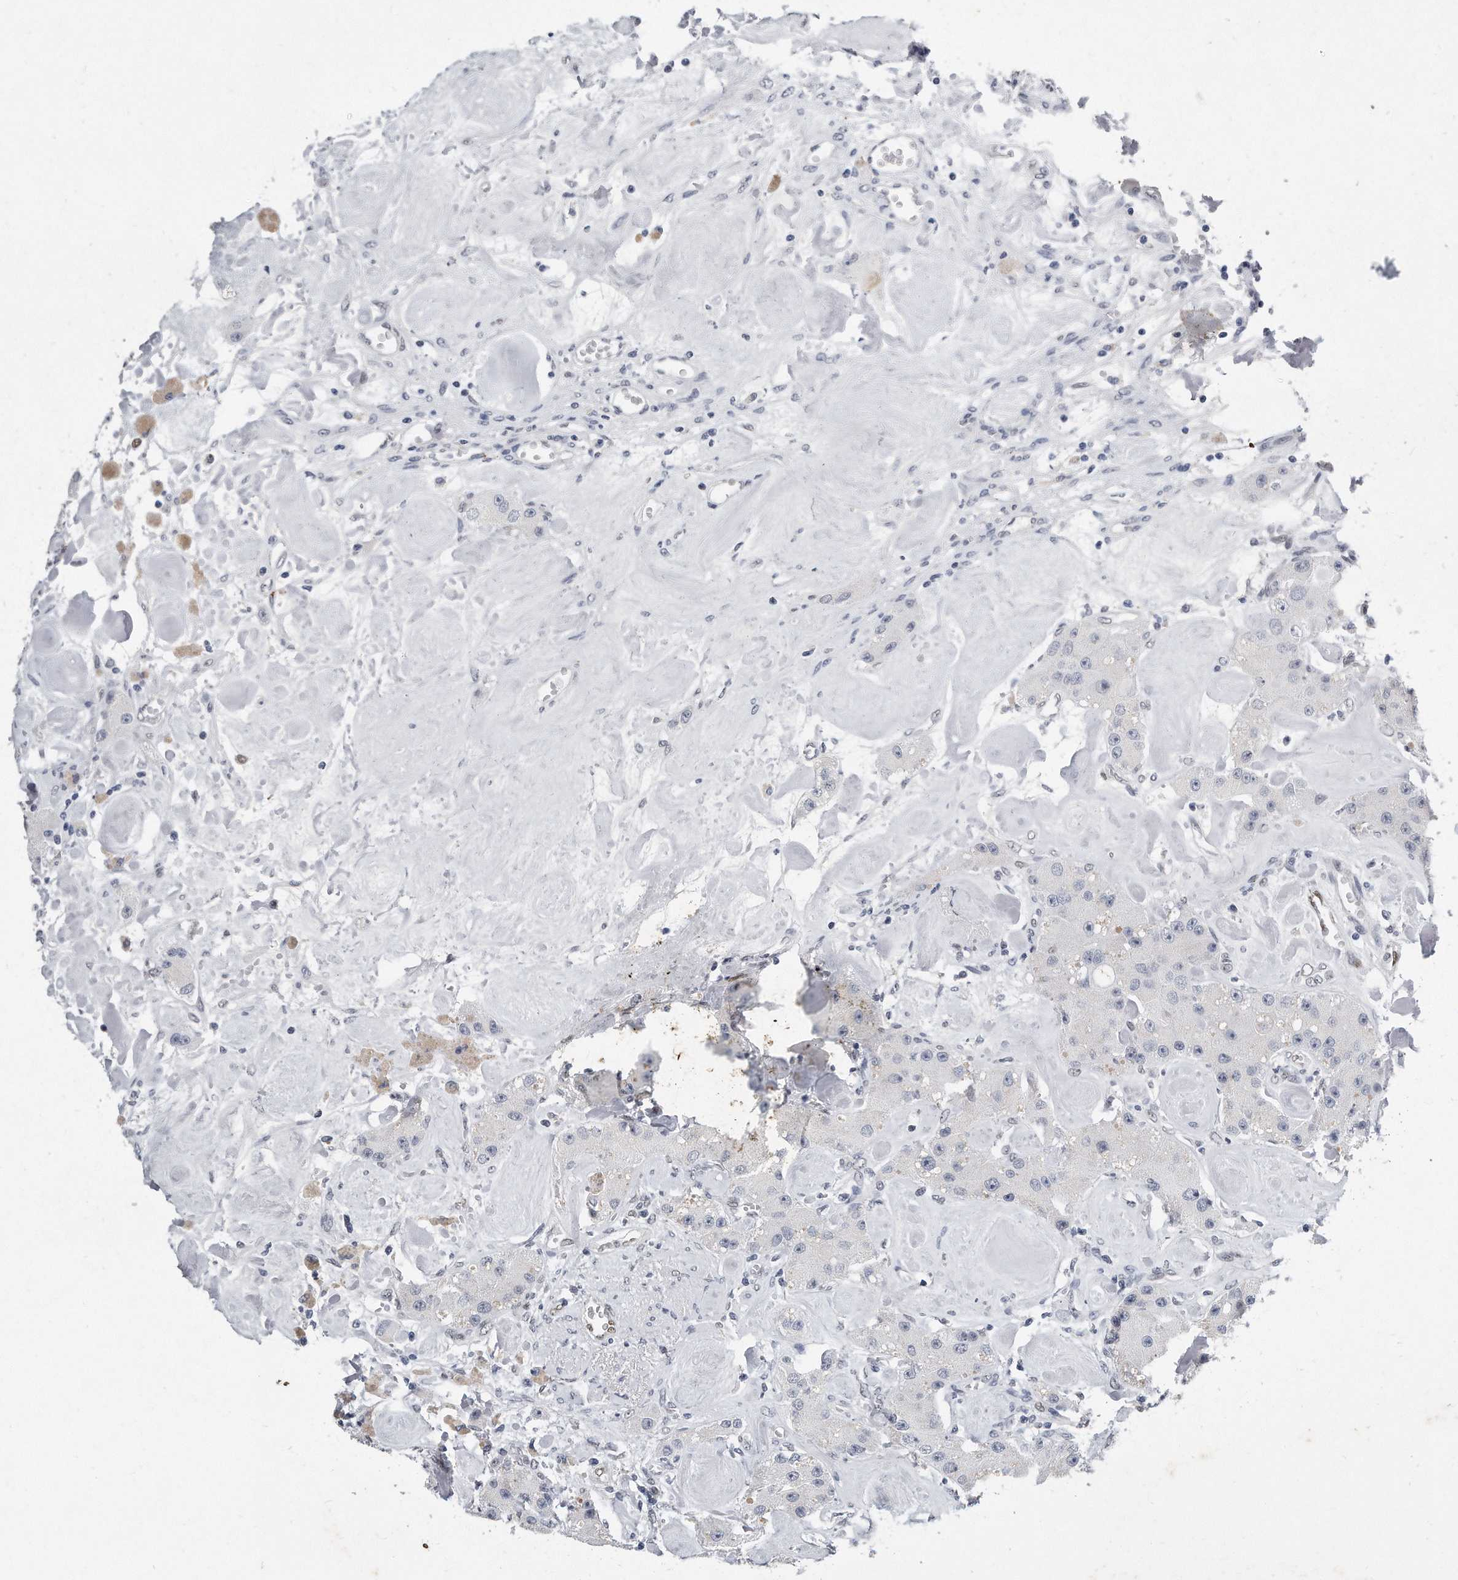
{"staining": {"intensity": "negative", "quantity": "none", "location": "none"}, "tissue": "carcinoid", "cell_type": "Tumor cells", "image_type": "cancer", "snomed": [{"axis": "morphology", "description": "Carcinoid, malignant, NOS"}, {"axis": "topography", "description": "Pancreas"}], "caption": "Tumor cells show no significant protein positivity in malignant carcinoid.", "gene": "CTBP2", "patient": {"sex": "male", "age": 41}}